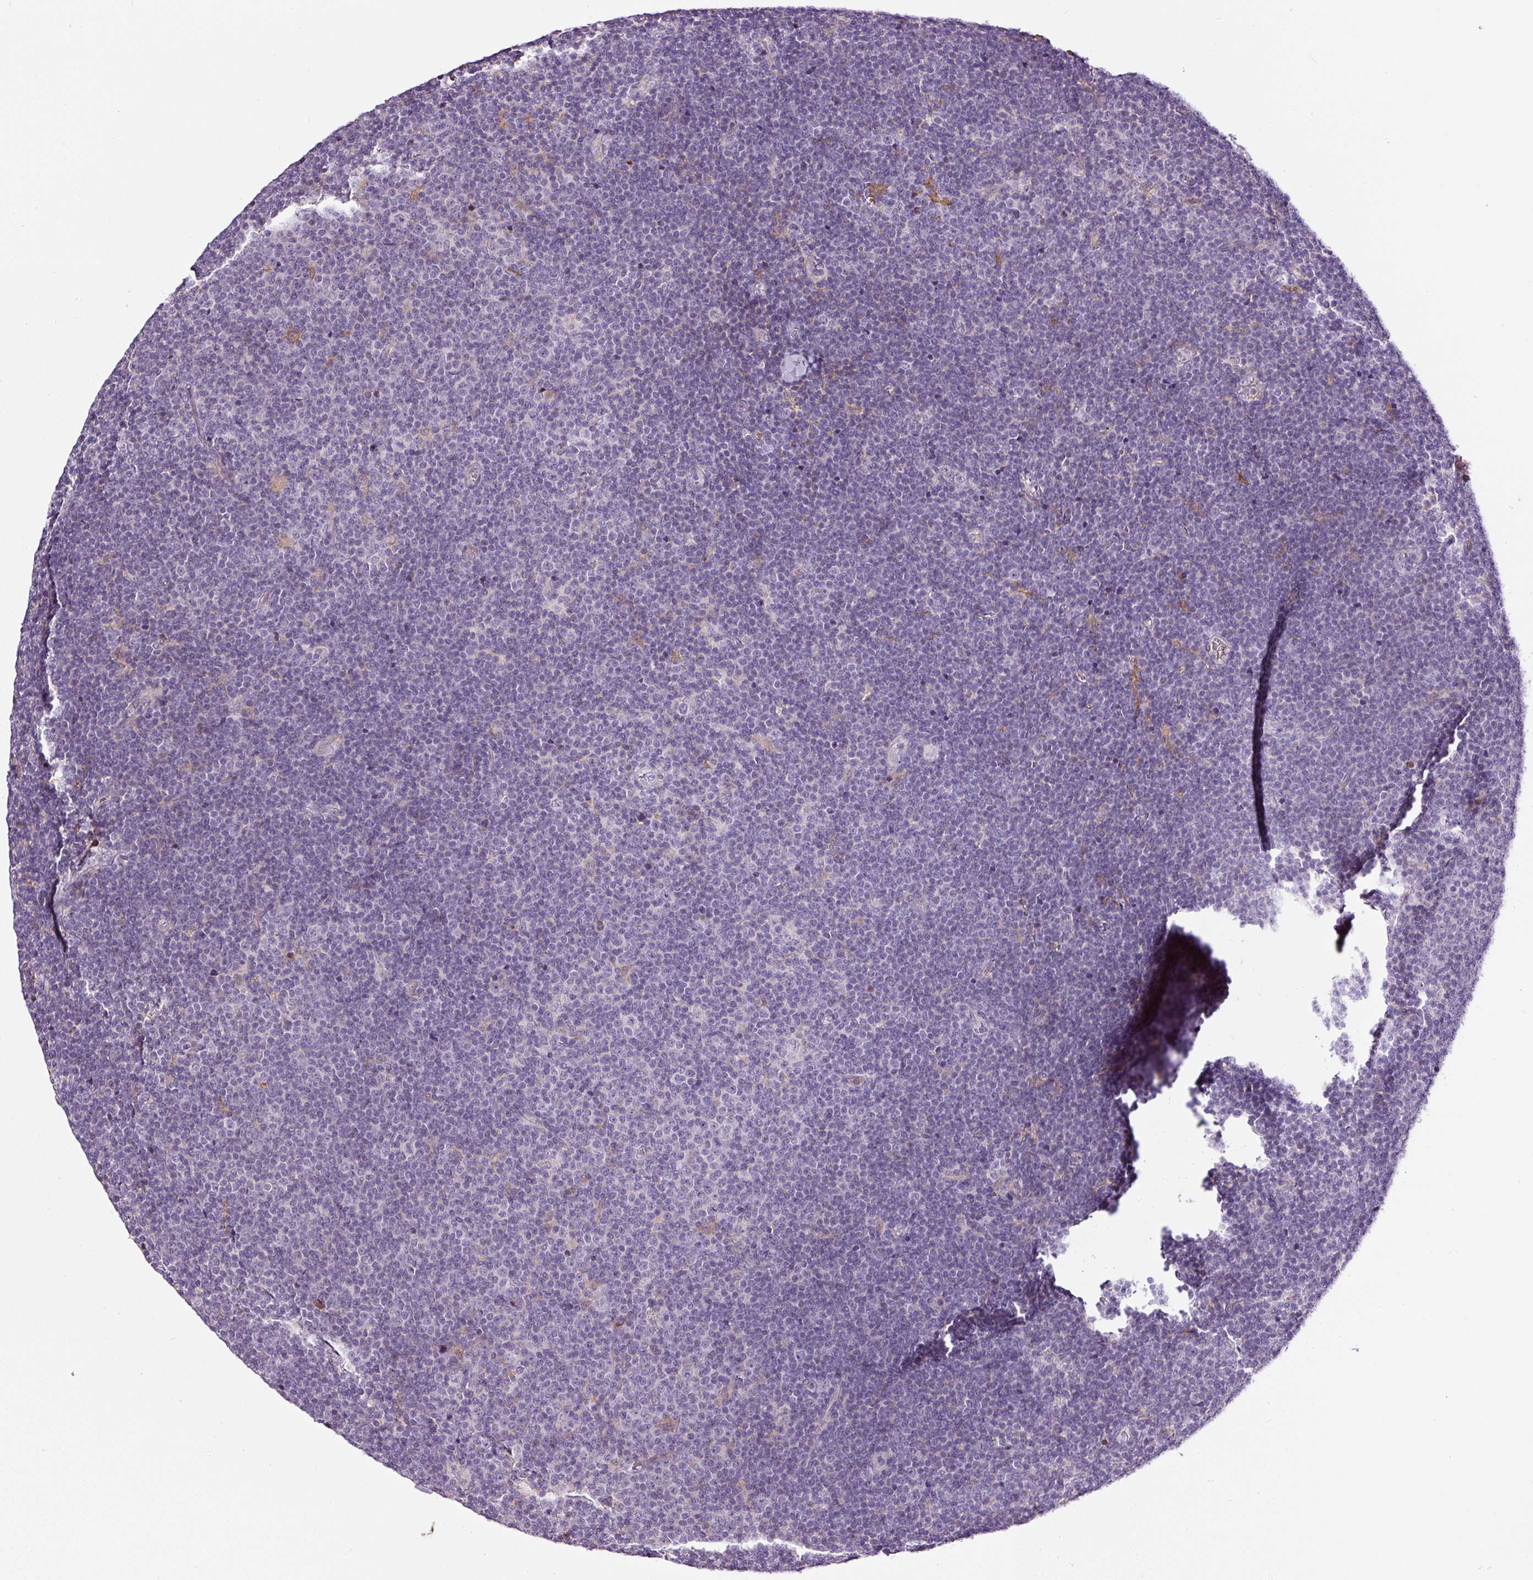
{"staining": {"intensity": "negative", "quantity": "none", "location": "none"}, "tissue": "lymphoma", "cell_type": "Tumor cells", "image_type": "cancer", "snomed": [{"axis": "morphology", "description": "Malignant lymphoma, non-Hodgkin's type, Low grade"}, {"axis": "topography", "description": "Lymph node"}], "caption": "The histopathology image demonstrates no staining of tumor cells in lymphoma. (DAB IHC, high magnification).", "gene": "LRRC24", "patient": {"sex": "male", "age": 48}}